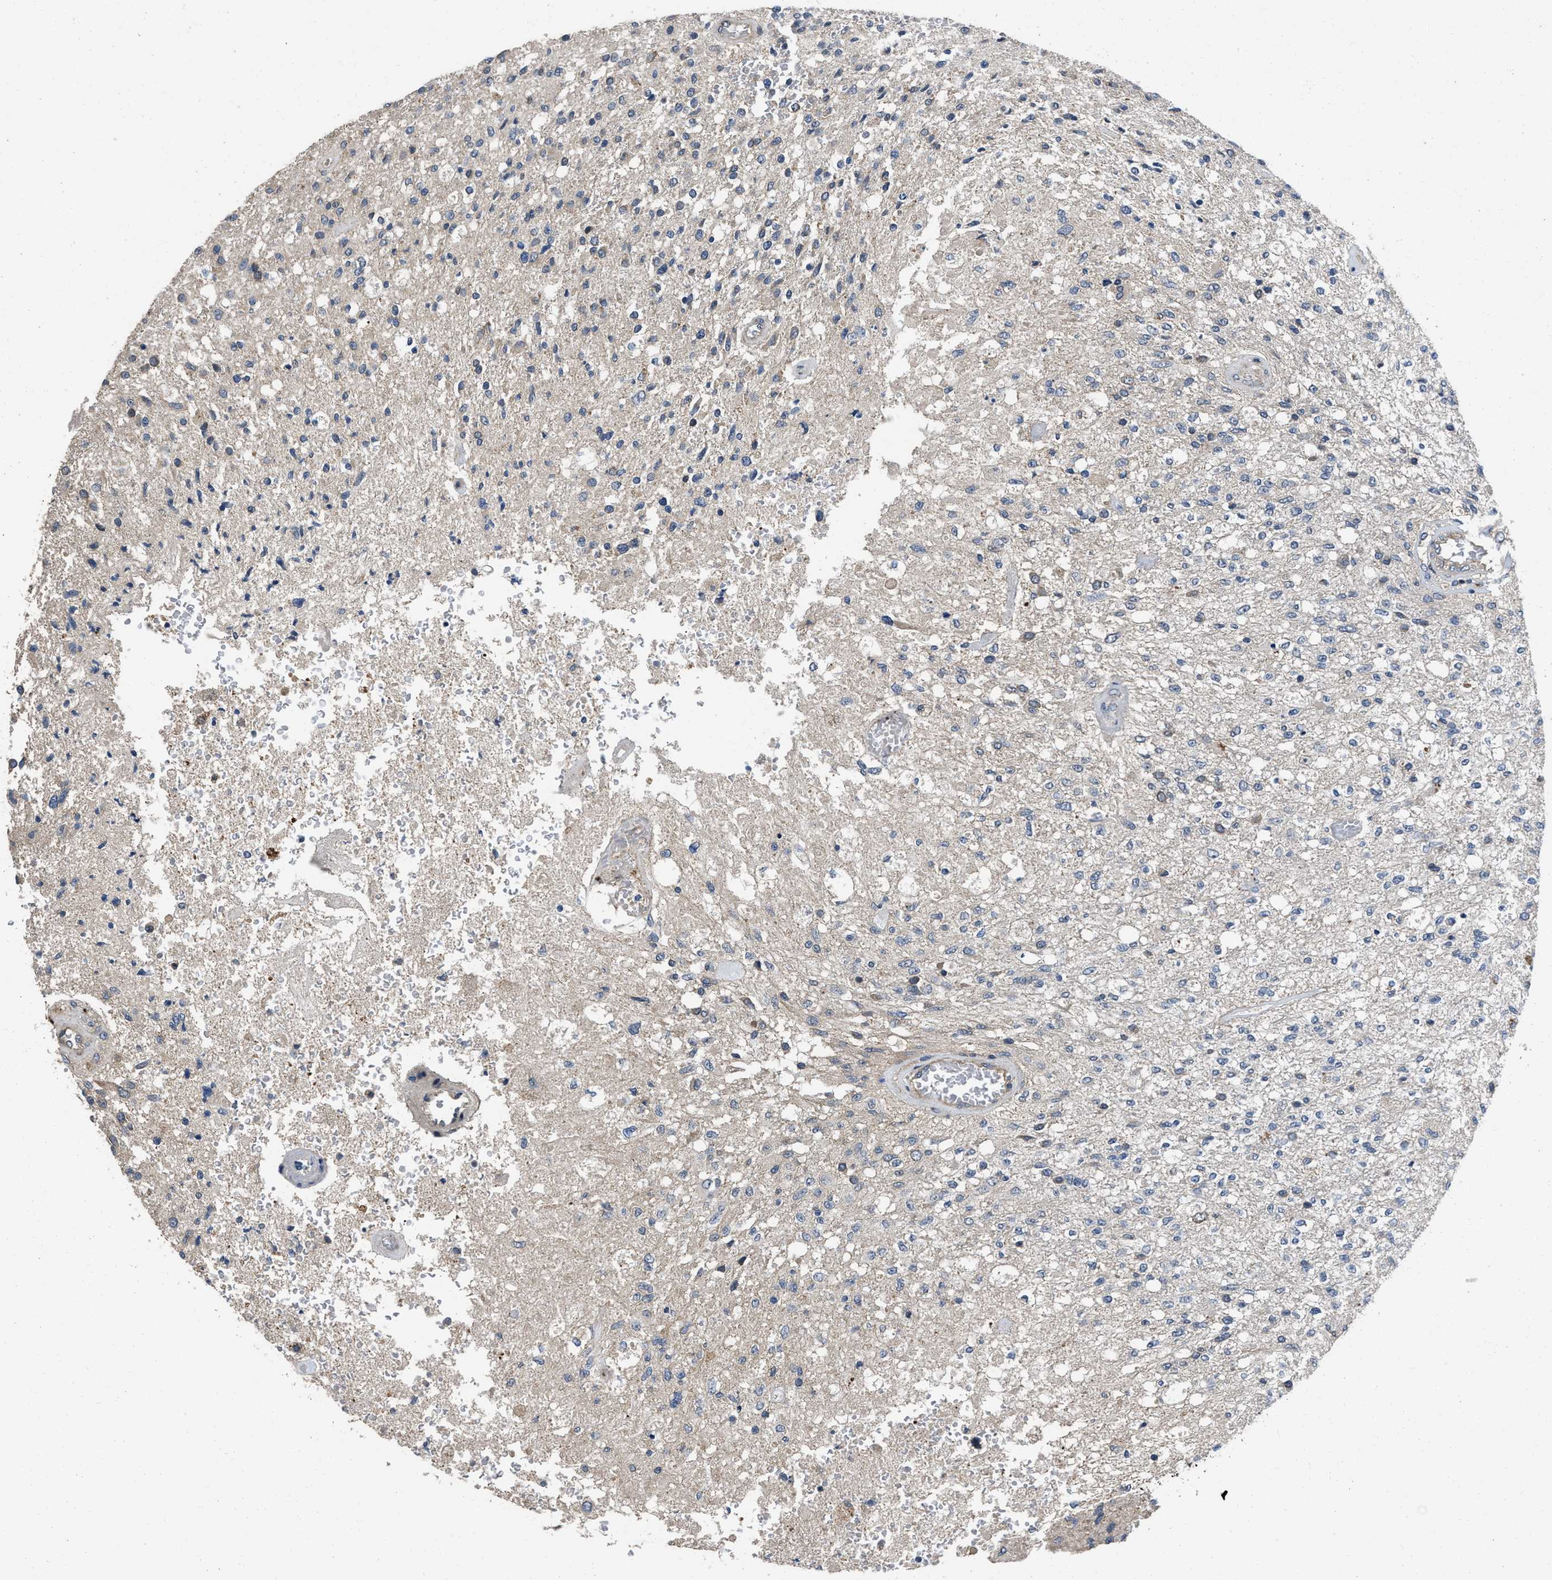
{"staining": {"intensity": "weak", "quantity": "<25%", "location": "cytoplasmic/membranous"}, "tissue": "glioma", "cell_type": "Tumor cells", "image_type": "cancer", "snomed": [{"axis": "morphology", "description": "Normal tissue, NOS"}, {"axis": "morphology", "description": "Glioma, malignant, High grade"}, {"axis": "topography", "description": "Cerebral cortex"}], "caption": "Human malignant glioma (high-grade) stained for a protein using IHC reveals no staining in tumor cells.", "gene": "PRDM14", "patient": {"sex": "male", "age": 77}}